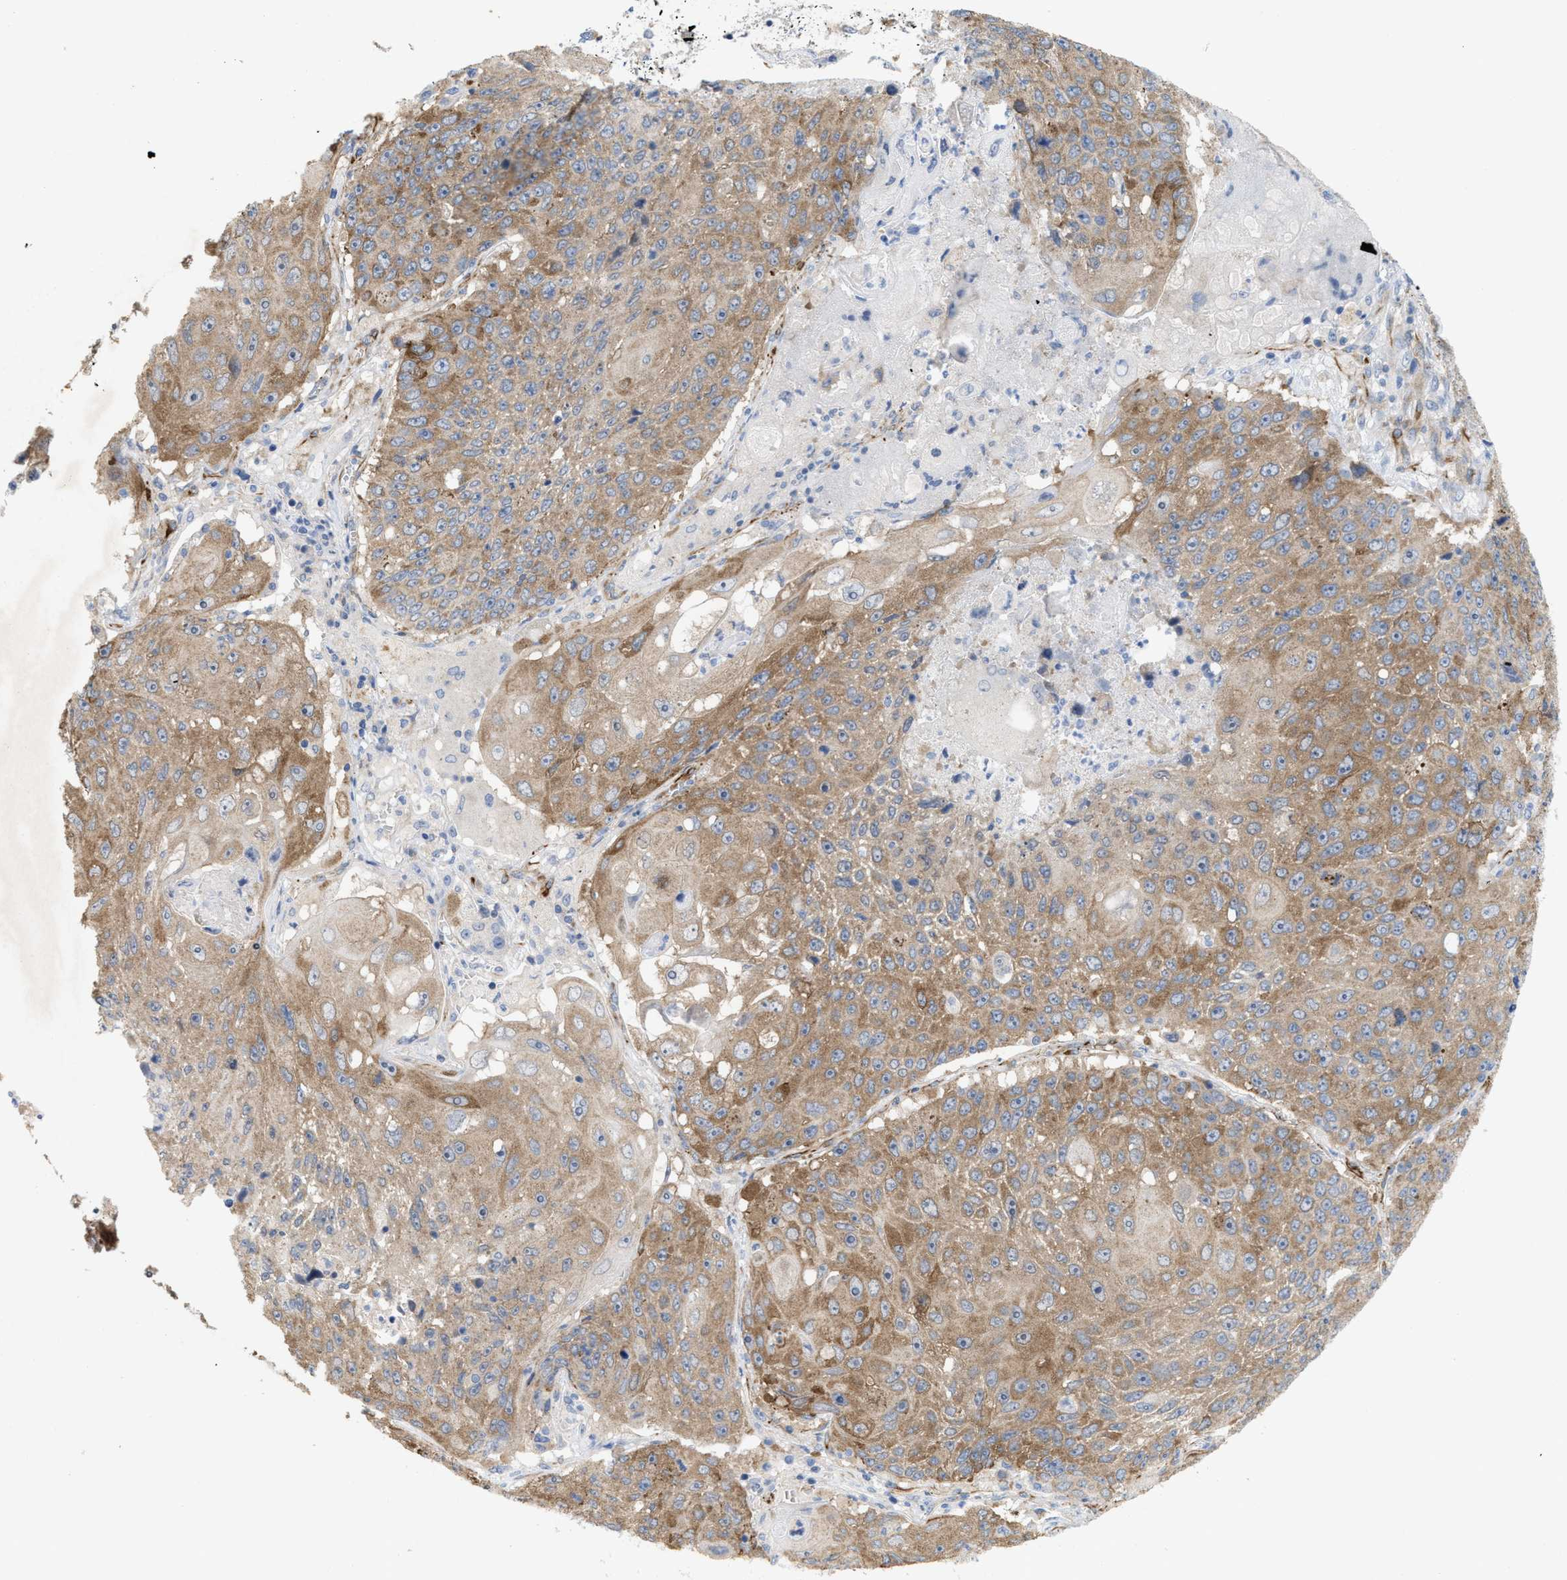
{"staining": {"intensity": "moderate", "quantity": ">75%", "location": "cytoplasmic/membranous"}, "tissue": "lung cancer", "cell_type": "Tumor cells", "image_type": "cancer", "snomed": [{"axis": "morphology", "description": "Squamous cell carcinoma, NOS"}, {"axis": "topography", "description": "Lung"}], "caption": "Lung cancer tissue demonstrates moderate cytoplasmic/membranous expression in about >75% of tumor cells", "gene": "UBAP2", "patient": {"sex": "male", "age": 61}}